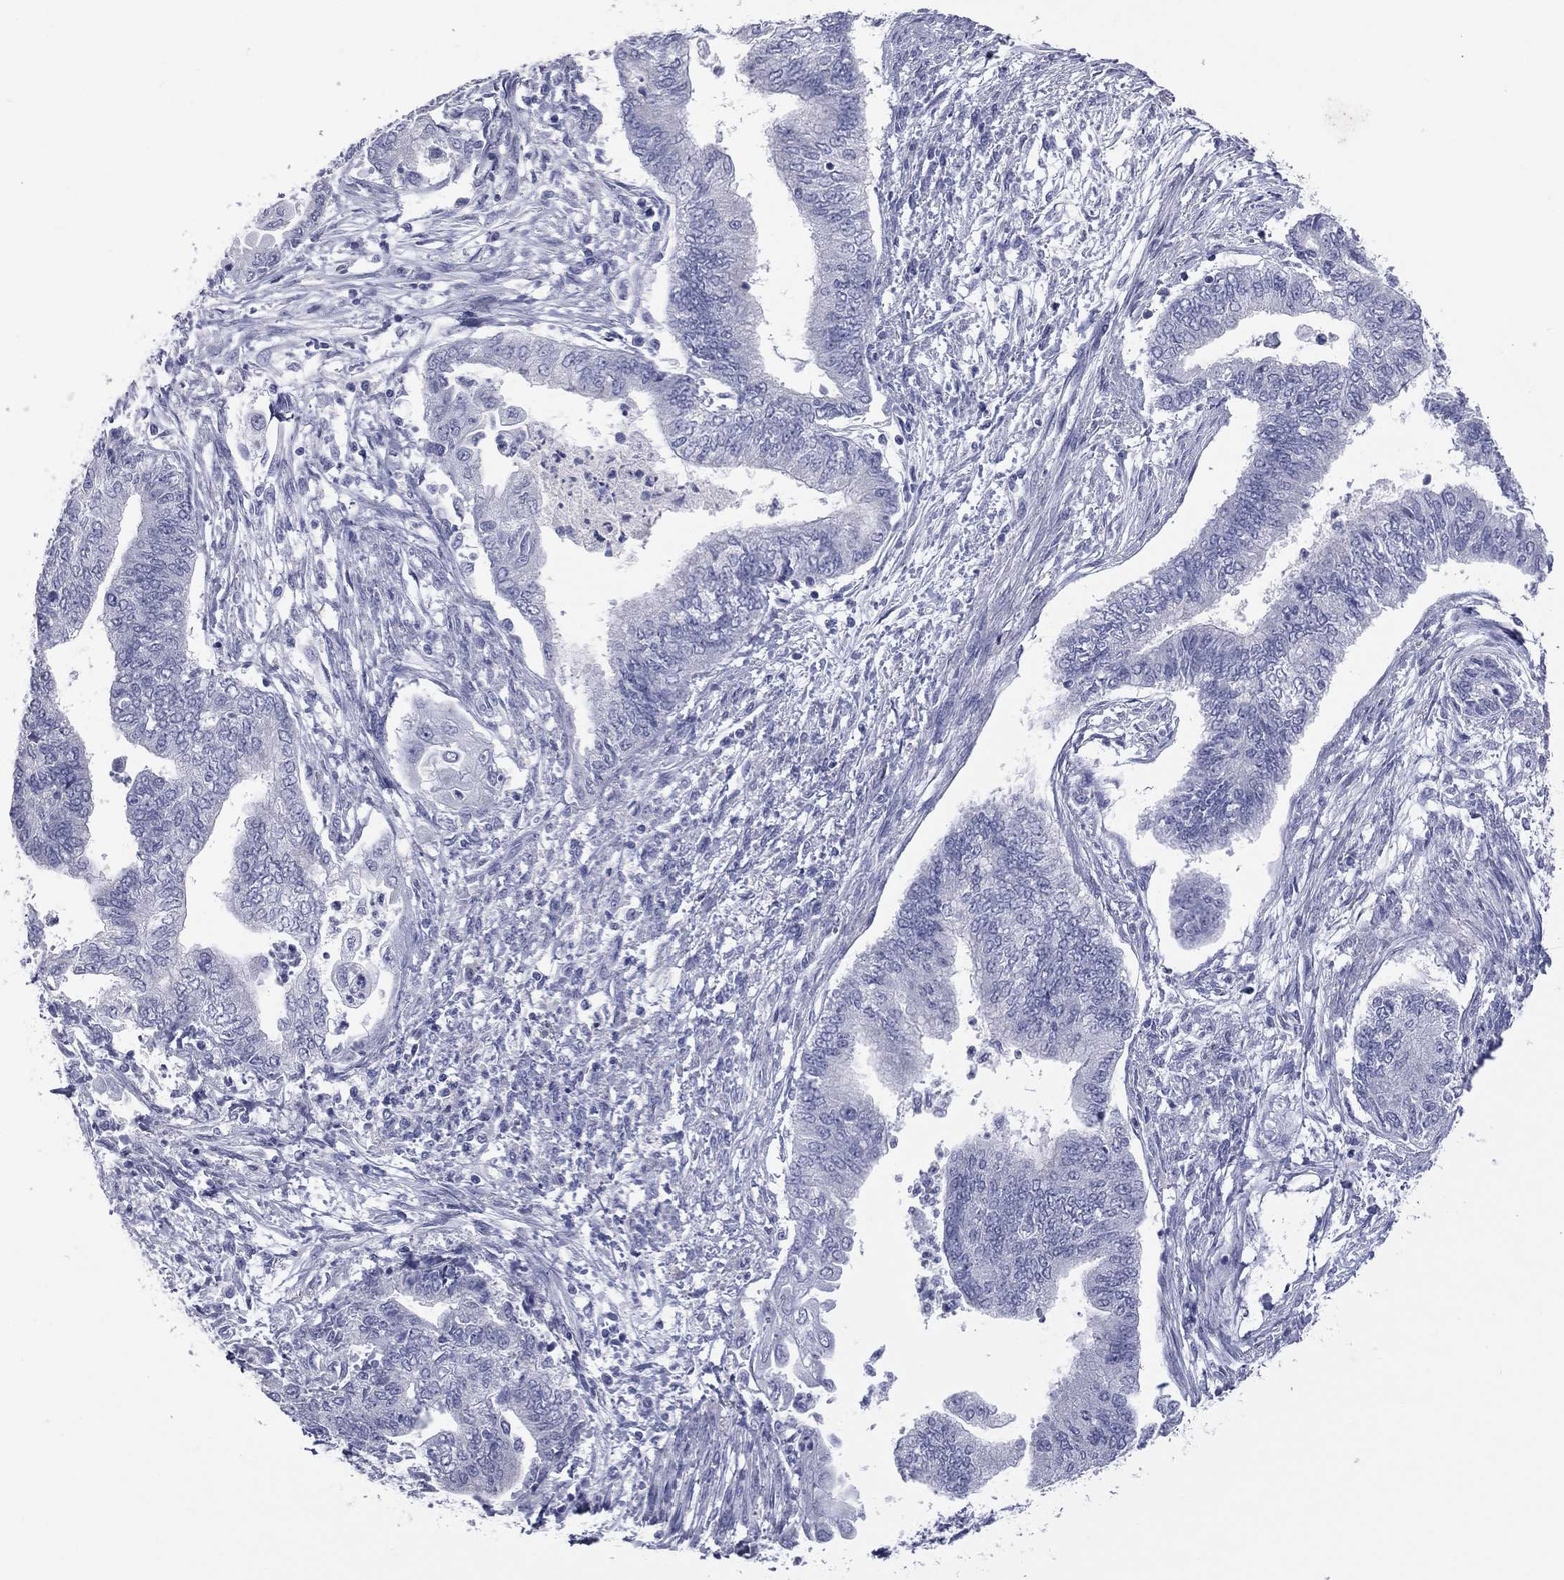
{"staining": {"intensity": "negative", "quantity": "none", "location": "none"}, "tissue": "endometrial cancer", "cell_type": "Tumor cells", "image_type": "cancer", "snomed": [{"axis": "morphology", "description": "Adenocarcinoma, NOS"}, {"axis": "topography", "description": "Endometrium"}], "caption": "Immunohistochemical staining of endometrial cancer reveals no significant expression in tumor cells.", "gene": "MLN", "patient": {"sex": "female", "age": 65}}